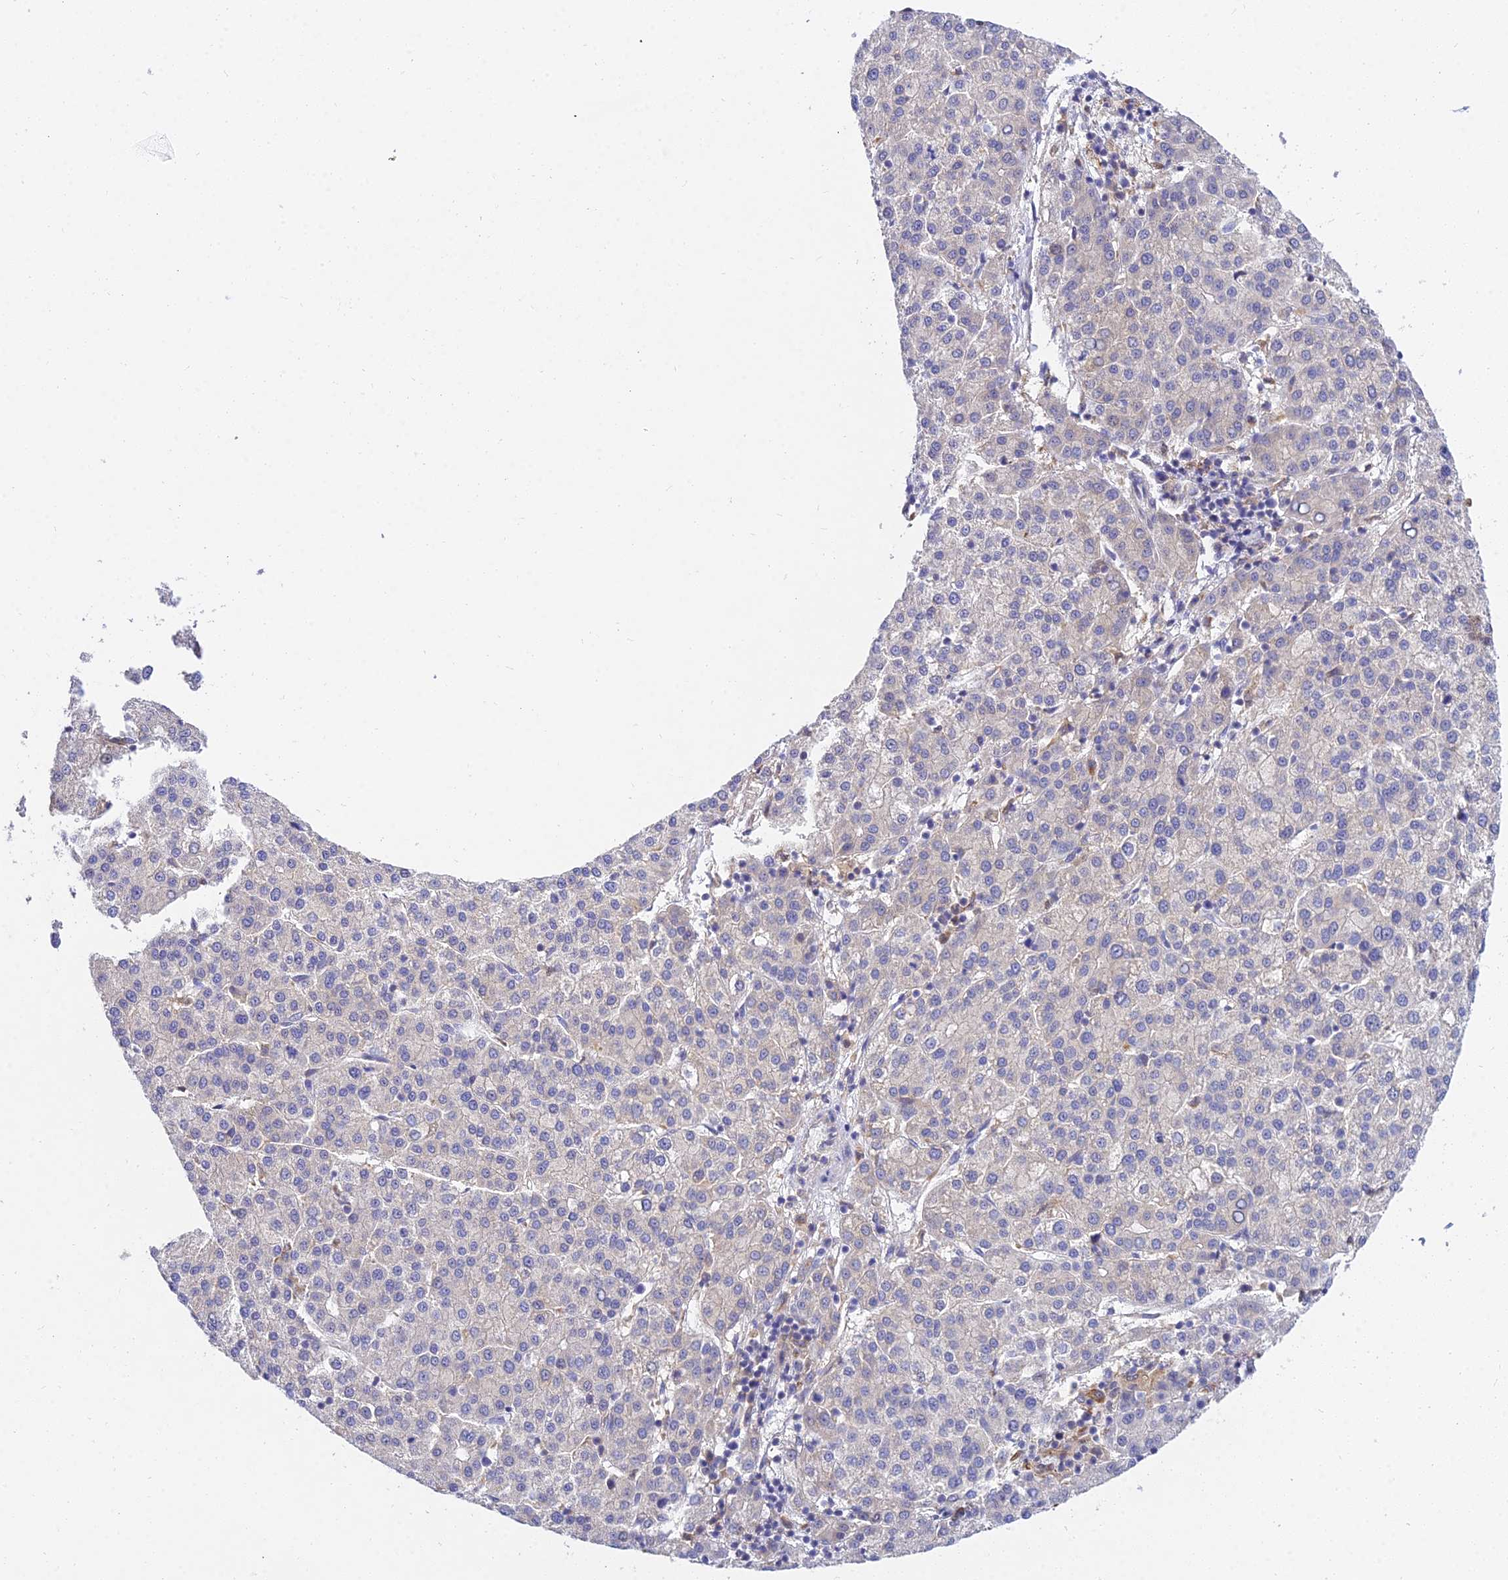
{"staining": {"intensity": "negative", "quantity": "none", "location": "none"}, "tissue": "liver cancer", "cell_type": "Tumor cells", "image_type": "cancer", "snomed": [{"axis": "morphology", "description": "Carcinoma, Hepatocellular, NOS"}, {"axis": "topography", "description": "Liver"}], "caption": "The photomicrograph displays no significant positivity in tumor cells of hepatocellular carcinoma (liver).", "gene": "ARL8B", "patient": {"sex": "female", "age": 58}}